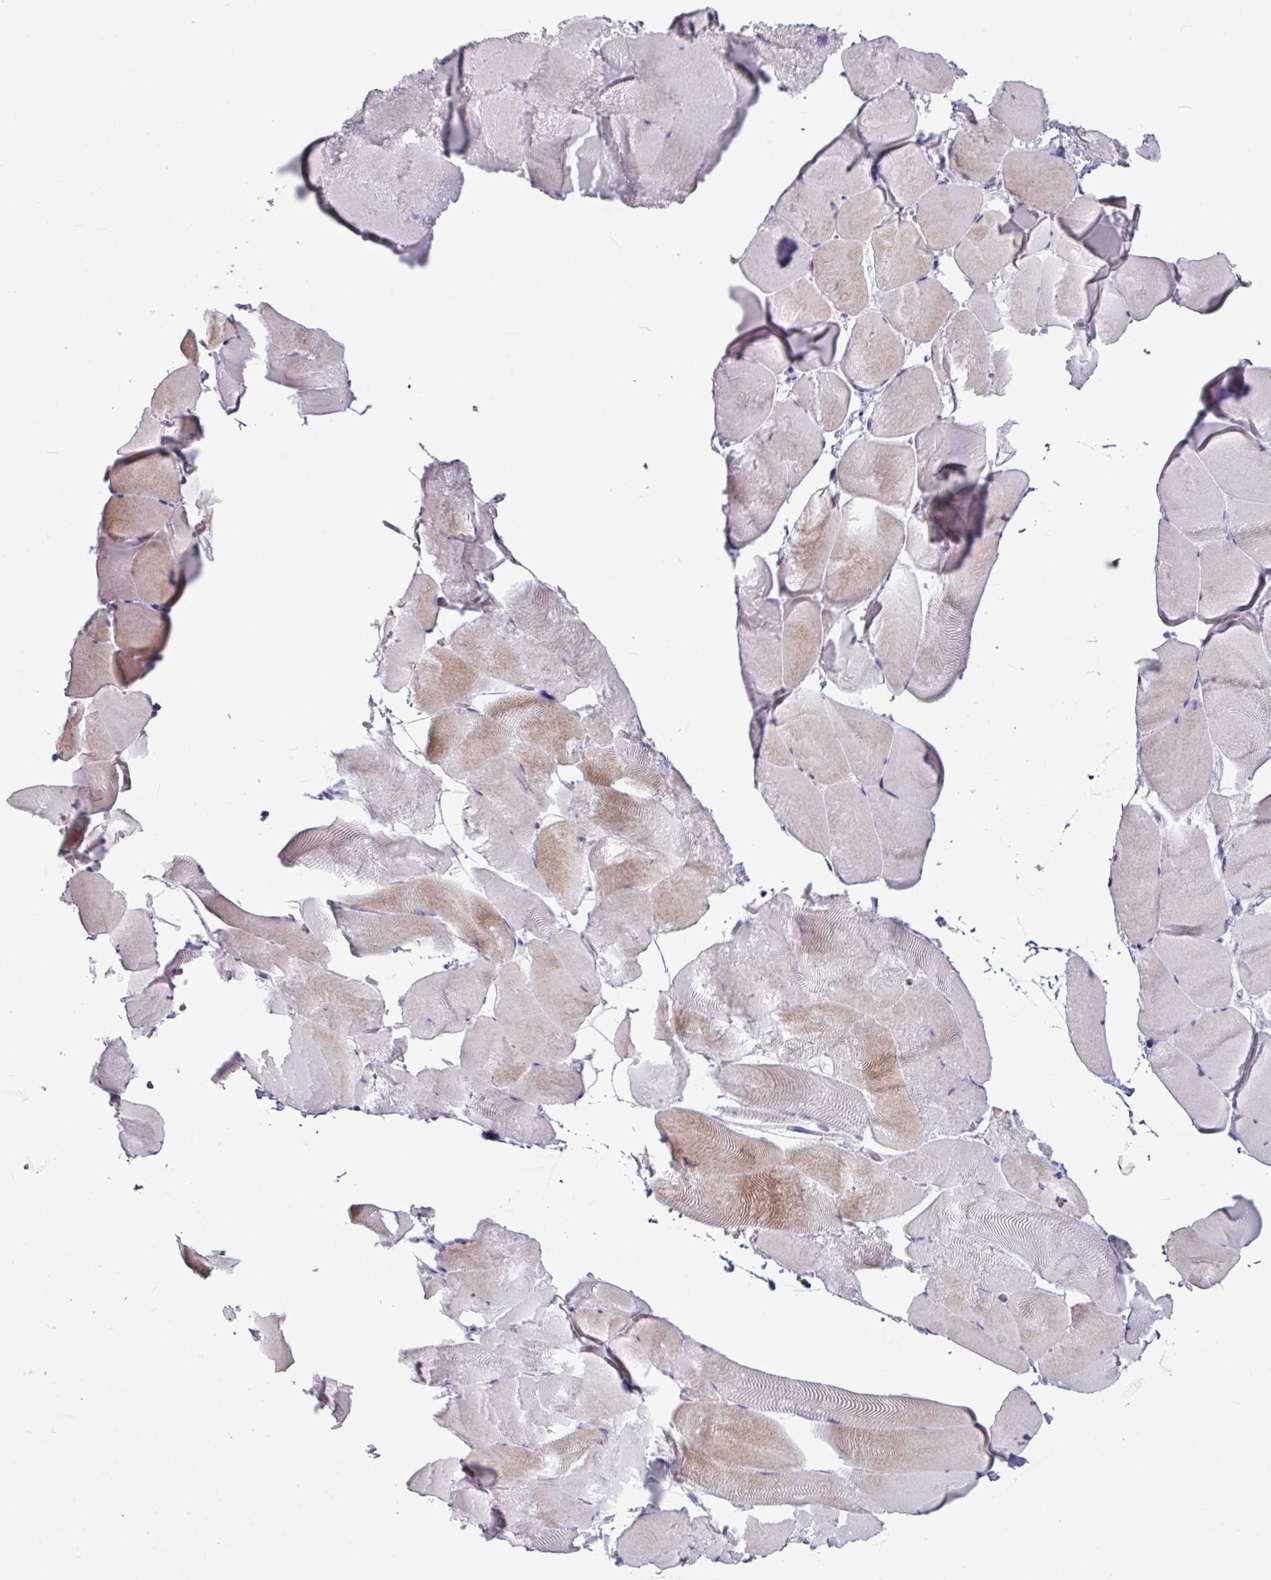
{"staining": {"intensity": "weak", "quantity": "<25%", "location": "cytoplasmic/membranous"}, "tissue": "skeletal muscle", "cell_type": "Myocytes", "image_type": "normal", "snomed": [{"axis": "morphology", "description": "Normal tissue, NOS"}, {"axis": "topography", "description": "Skeletal muscle"}], "caption": "Immunohistochemistry of unremarkable skeletal muscle displays no staining in myocytes. (Stains: DAB IHC with hematoxylin counter stain, Microscopy: brightfield microscopy at high magnification).", "gene": "AMY2A", "patient": {"sex": "female", "age": 64}}